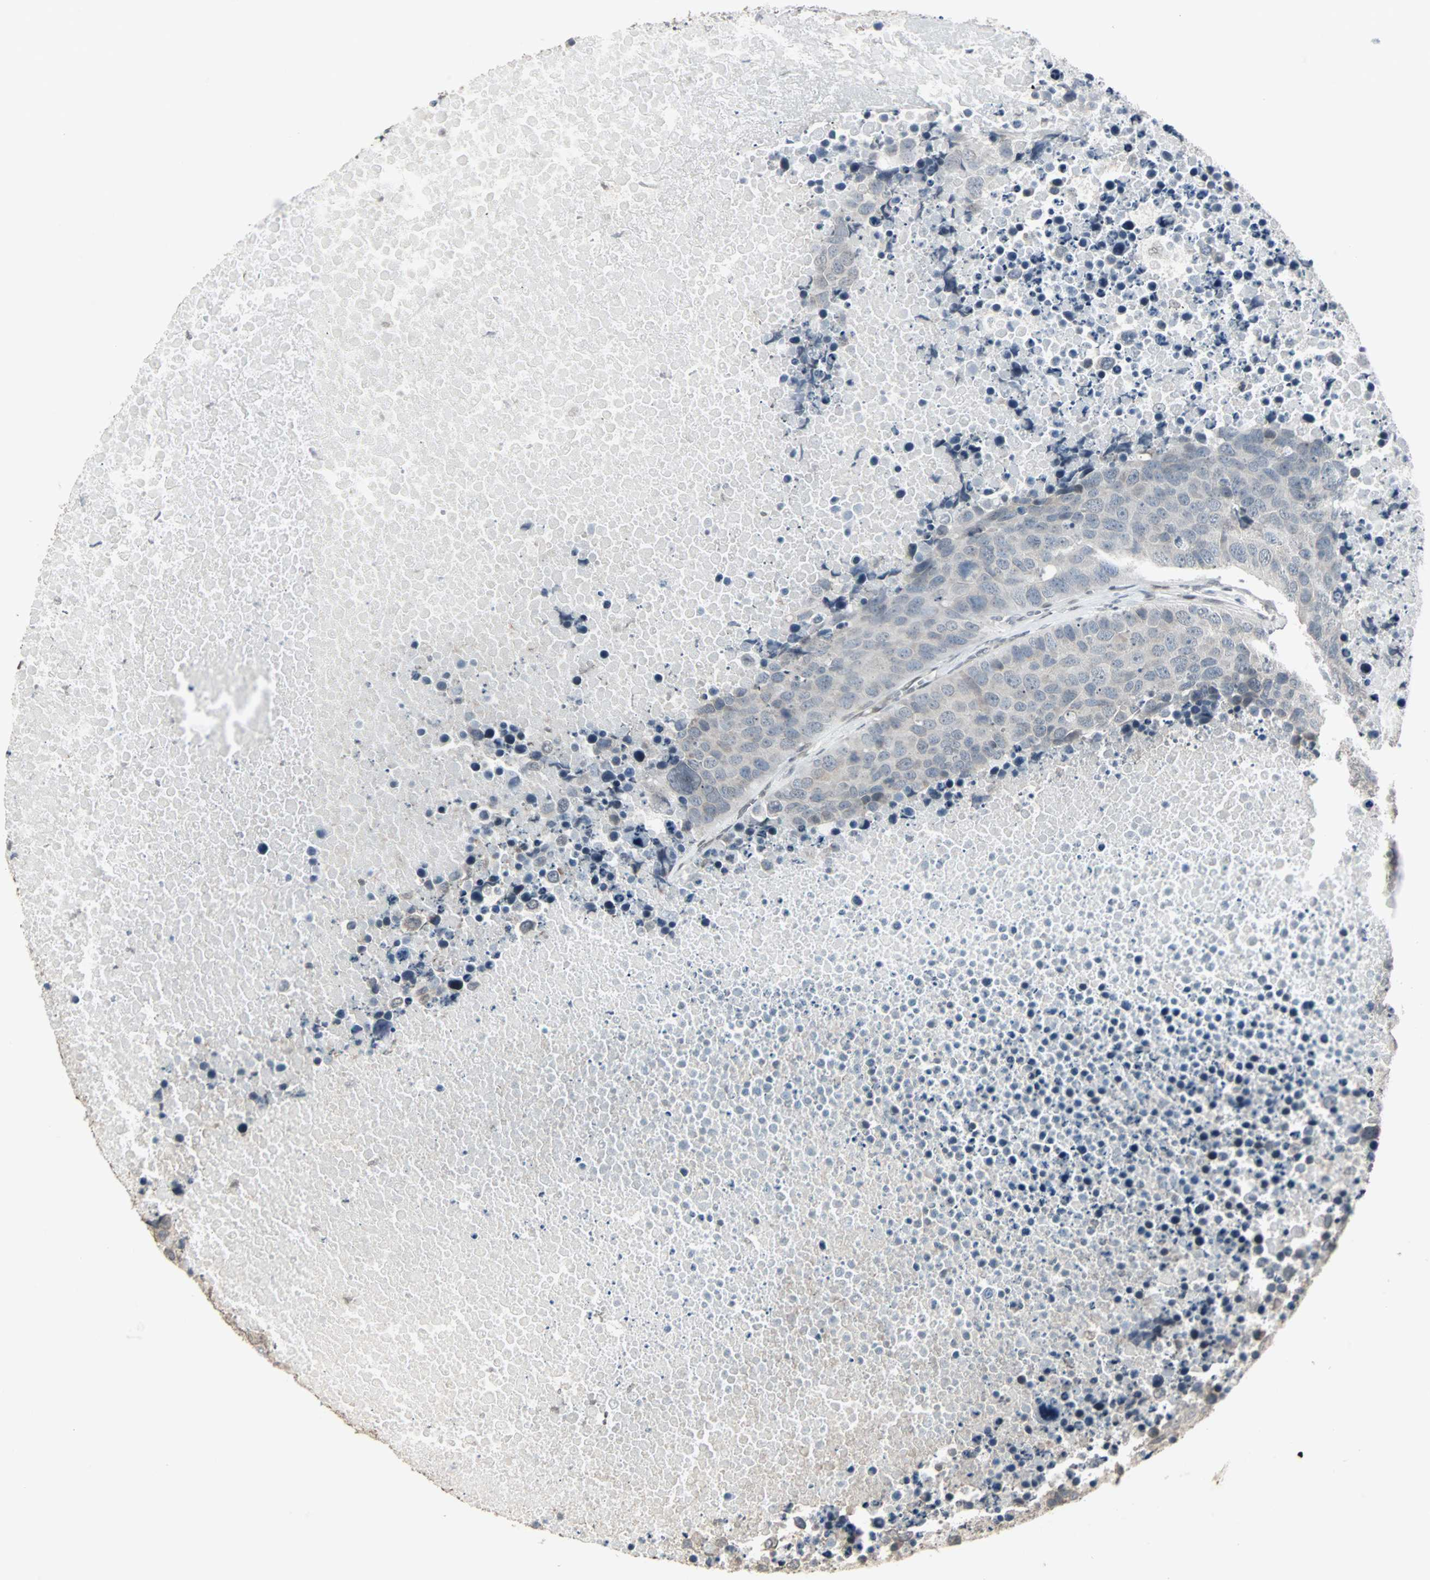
{"staining": {"intensity": "weak", "quantity": "<25%", "location": "cytoplasmic/membranous"}, "tissue": "carcinoid", "cell_type": "Tumor cells", "image_type": "cancer", "snomed": [{"axis": "morphology", "description": "Carcinoid, malignant, NOS"}, {"axis": "topography", "description": "Lung"}], "caption": "DAB immunohistochemical staining of malignant carcinoid shows no significant staining in tumor cells.", "gene": "CBLC", "patient": {"sex": "male", "age": 60}}